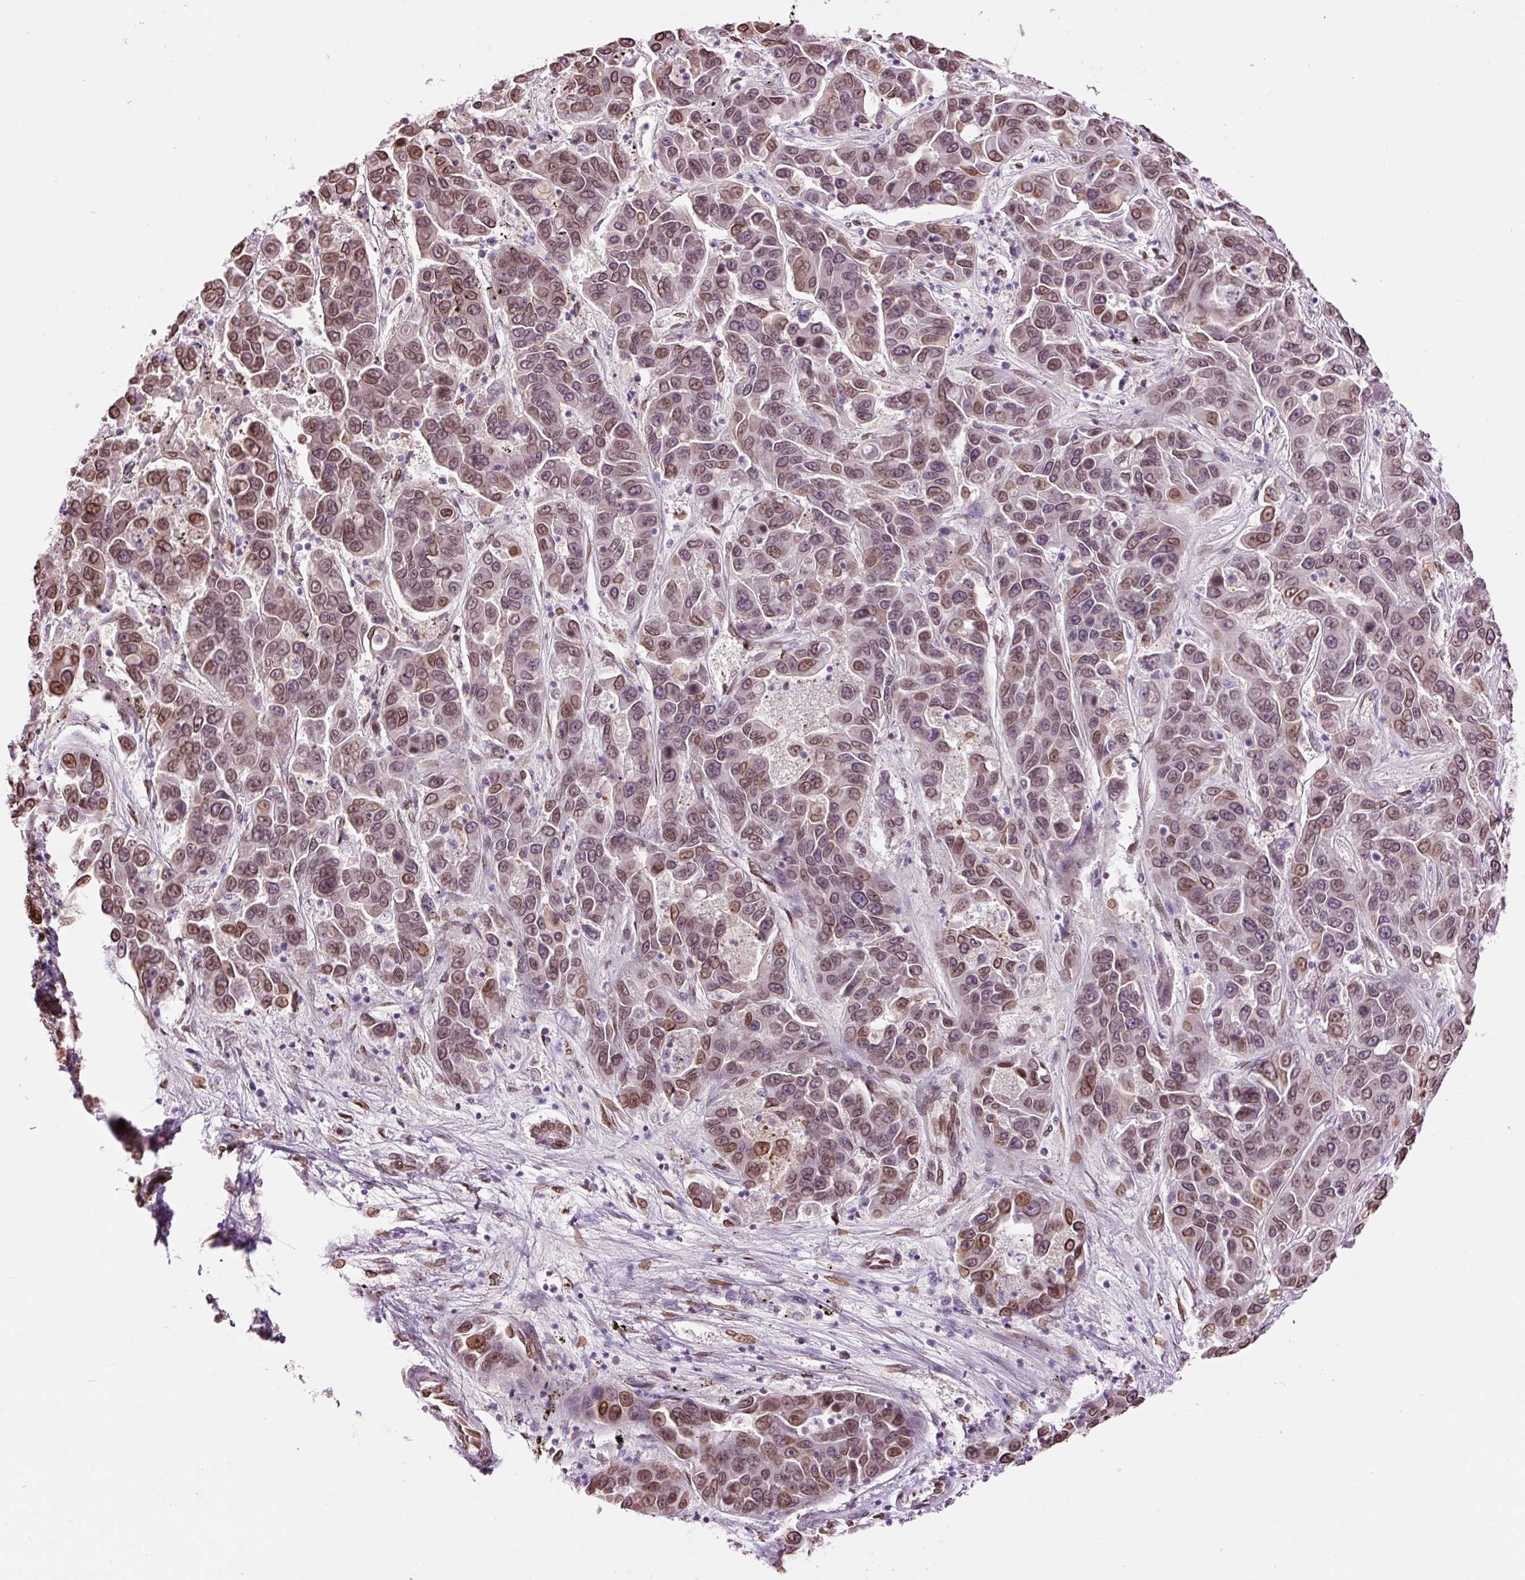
{"staining": {"intensity": "moderate", "quantity": ">75%", "location": "cytoplasmic/membranous,nuclear"}, "tissue": "liver cancer", "cell_type": "Tumor cells", "image_type": "cancer", "snomed": [{"axis": "morphology", "description": "Cholangiocarcinoma"}, {"axis": "topography", "description": "Liver"}], "caption": "Immunohistochemical staining of liver cancer (cholangiocarcinoma) shows medium levels of moderate cytoplasmic/membranous and nuclear protein positivity in approximately >75% of tumor cells.", "gene": "ZNF224", "patient": {"sex": "female", "age": 52}}